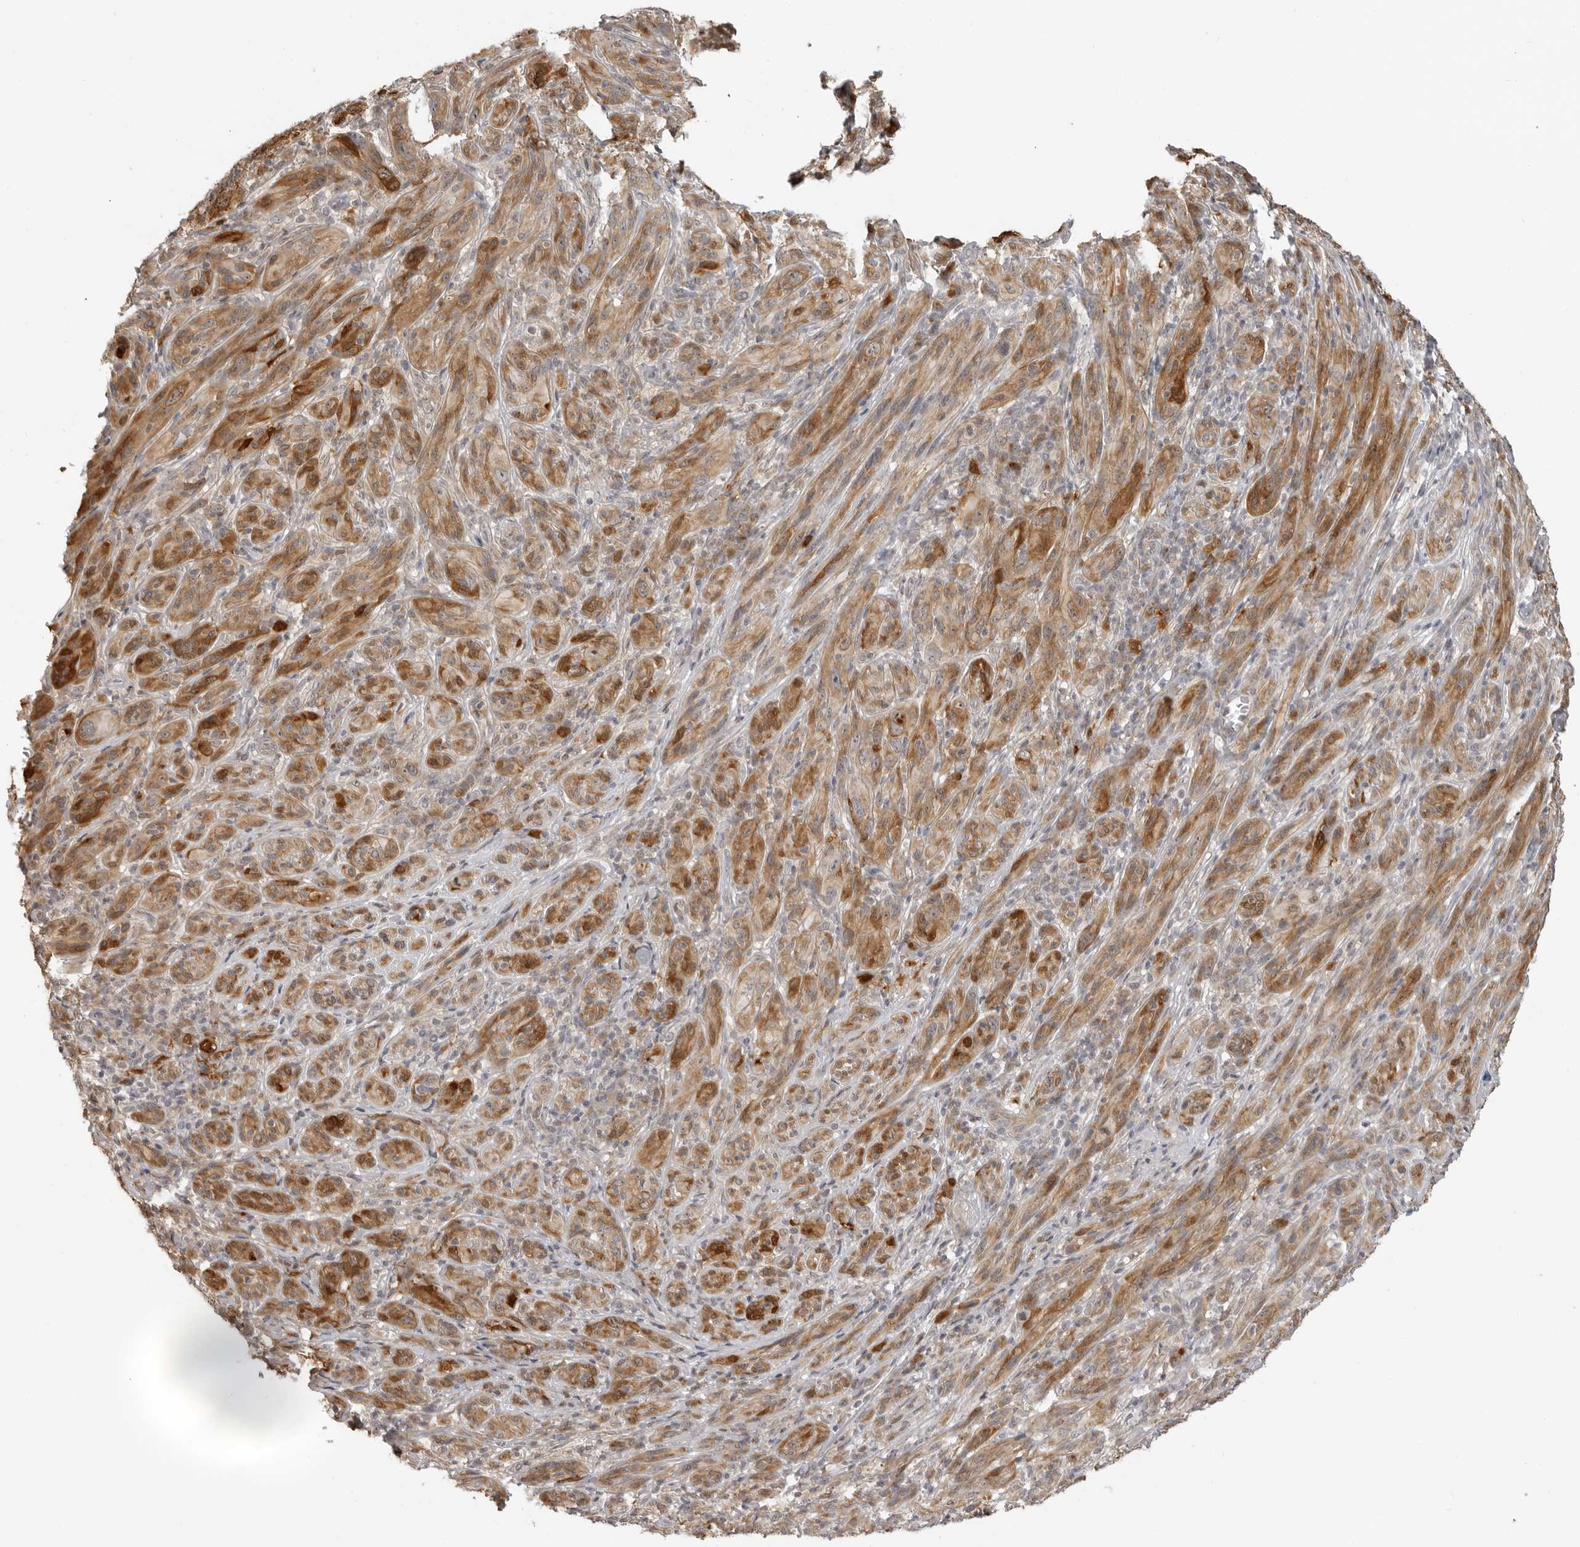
{"staining": {"intensity": "moderate", "quantity": ">75%", "location": "cytoplasmic/membranous"}, "tissue": "melanoma", "cell_type": "Tumor cells", "image_type": "cancer", "snomed": [{"axis": "morphology", "description": "Malignant melanoma, NOS"}, {"axis": "topography", "description": "Skin of head"}], "caption": "The micrograph demonstrates a brown stain indicating the presence of a protein in the cytoplasmic/membranous of tumor cells in malignant melanoma.", "gene": "IDO1", "patient": {"sex": "male", "age": 96}}